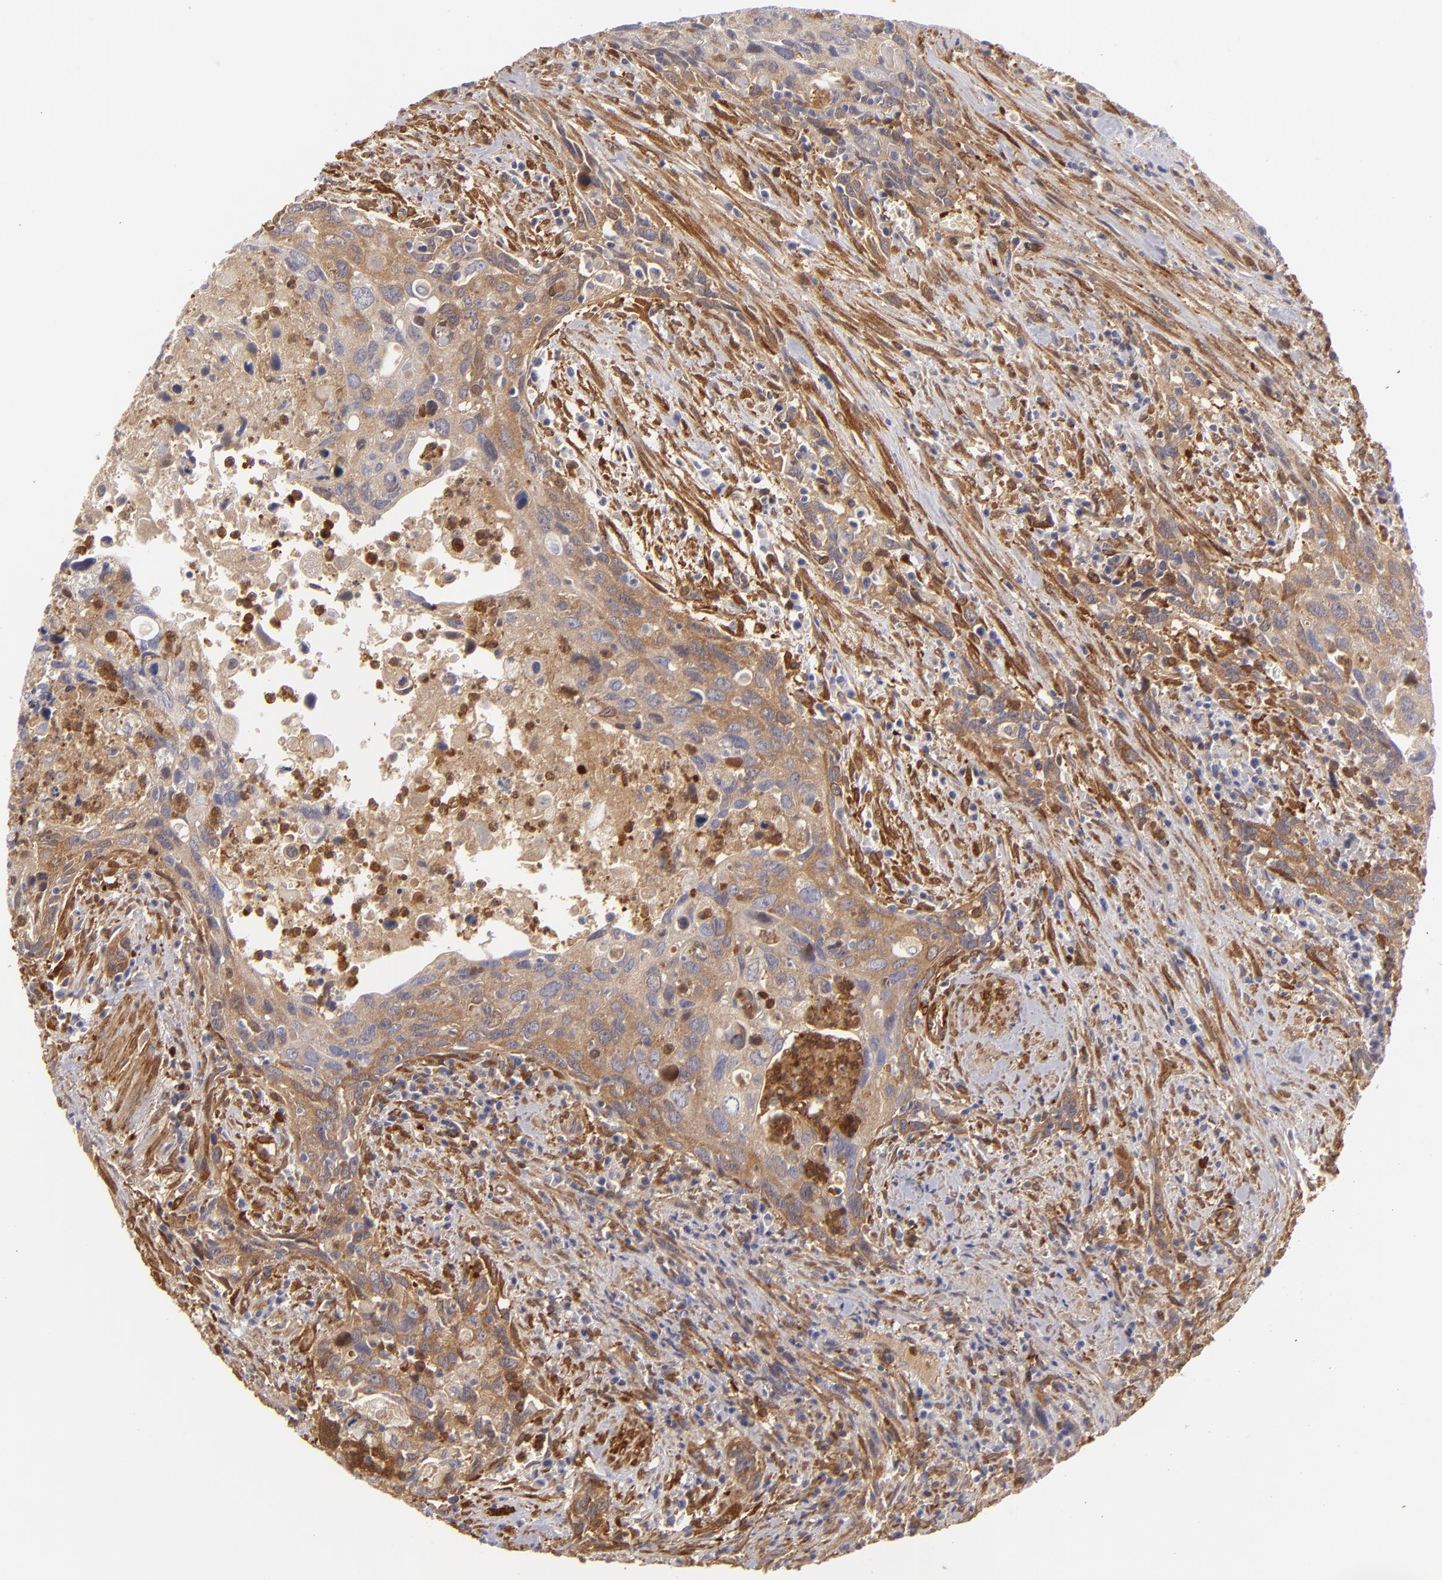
{"staining": {"intensity": "moderate", "quantity": "25%-75%", "location": "cytoplasmic/membranous"}, "tissue": "urothelial cancer", "cell_type": "Tumor cells", "image_type": "cancer", "snomed": [{"axis": "morphology", "description": "Urothelial carcinoma, High grade"}, {"axis": "topography", "description": "Urinary bladder"}], "caption": "Urothelial cancer stained with a brown dye exhibits moderate cytoplasmic/membranous positive expression in approximately 25%-75% of tumor cells.", "gene": "VCL", "patient": {"sex": "male", "age": 71}}